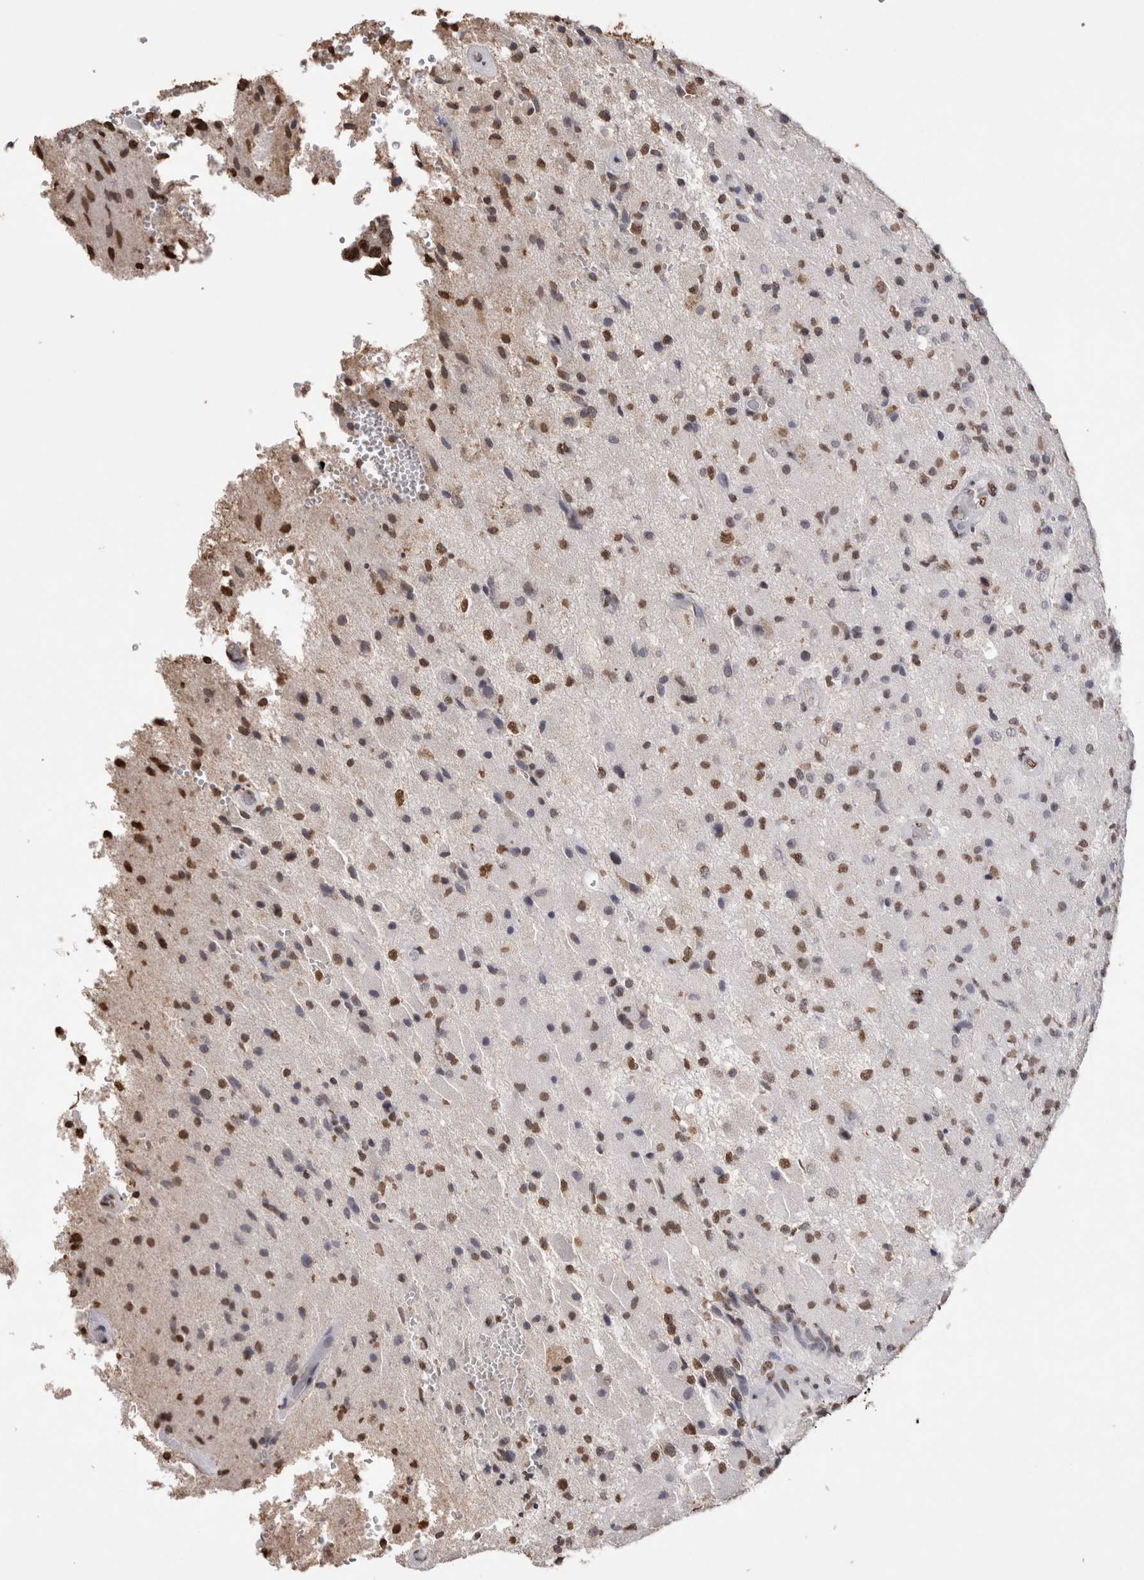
{"staining": {"intensity": "moderate", "quantity": "25%-75%", "location": "nuclear"}, "tissue": "glioma", "cell_type": "Tumor cells", "image_type": "cancer", "snomed": [{"axis": "morphology", "description": "Normal tissue, NOS"}, {"axis": "morphology", "description": "Glioma, malignant, High grade"}, {"axis": "topography", "description": "Cerebral cortex"}], "caption": "Immunohistochemical staining of glioma exhibits medium levels of moderate nuclear staining in about 25%-75% of tumor cells.", "gene": "NTHL1", "patient": {"sex": "male", "age": 77}}